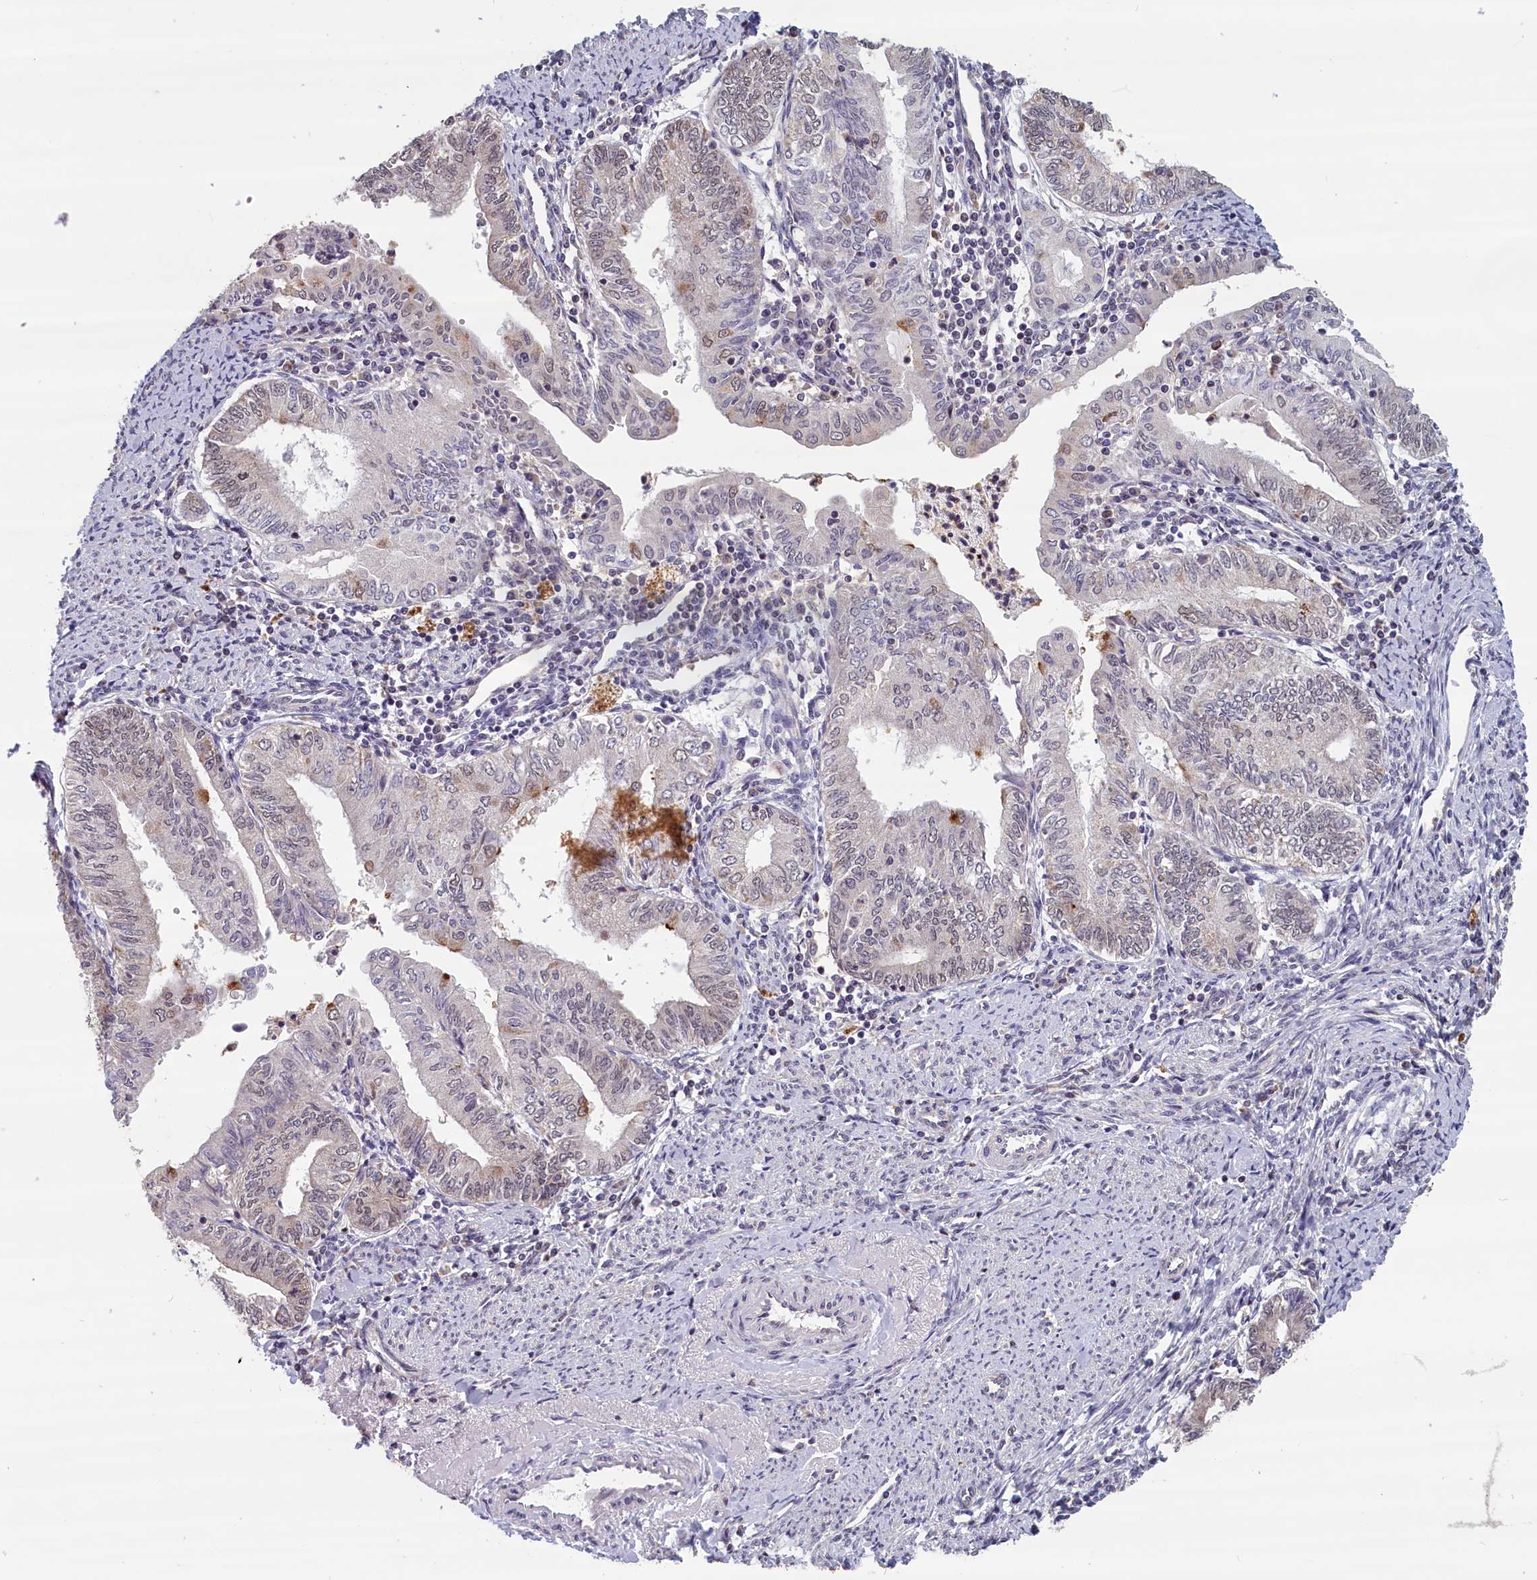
{"staining": {"intensity": "negative", "quantity": "none", "location": "none"}, "tissue": "endometrial cancer", "cell_type": "Tumor cells", "image_type": "cancer", "snomed": [{"axis": "morphology", "description": "Adenocarcinoma, NOS"}, {"axis": "topography", "description": "Endometrium"}], "caption": "Tumor cells are negative for protein expression in human endometrial cancer (adenocarcinoma). (Brightfield microscopy of DAB (3,3'-diaminobenzidine) IHC at high magnification).", "gene": "KCNK6", "patient": {"sex": "female", "age": 66}}